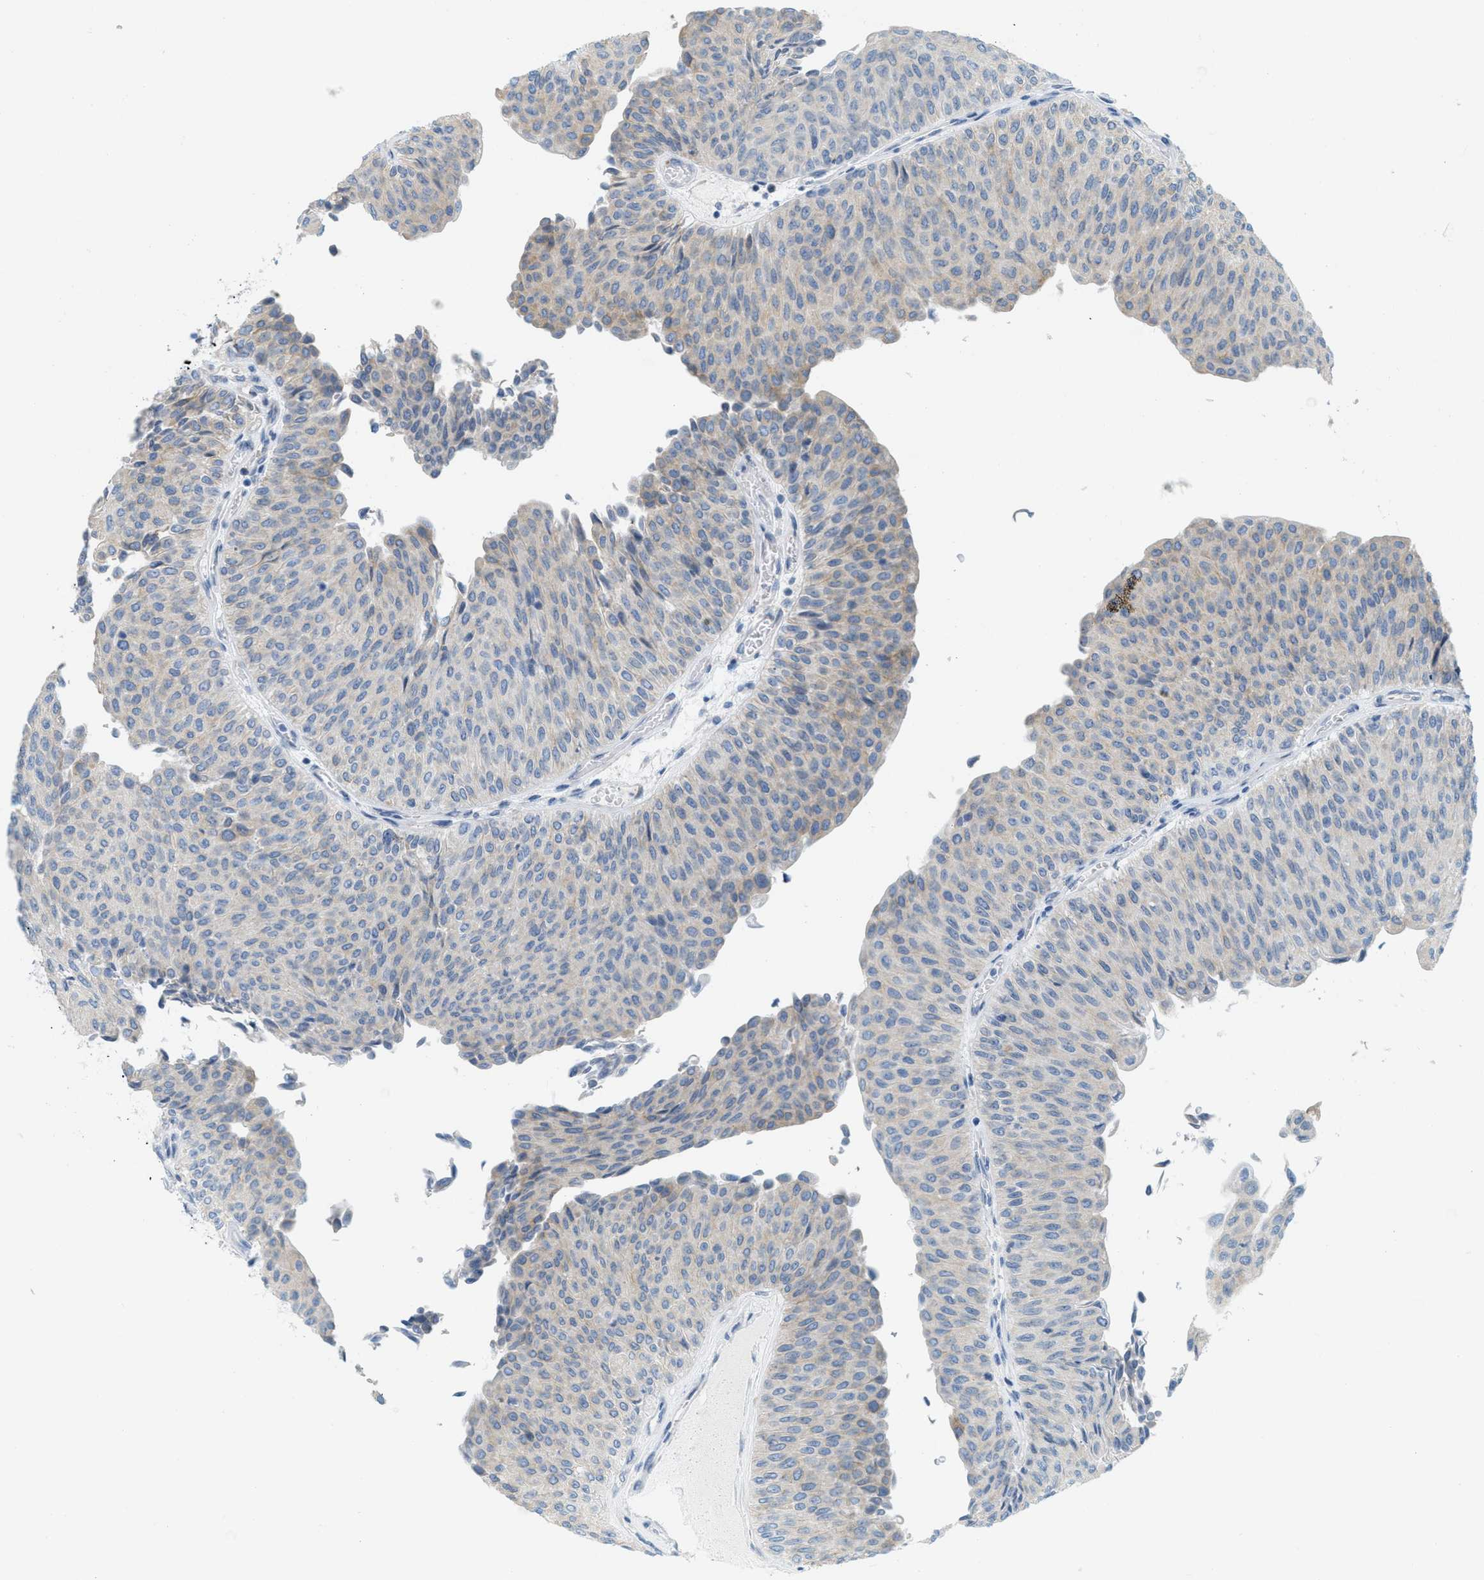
{"staining": {"intensity": "weak", "quantity": "<25%", "location": "cytoplasmic/membranous"}, "tissue": "urothelial cancer", "cell_type": "Tumor cells", "image_type": "cancer", "snomed": [{"axis": "morphology", "description": "Urothelial carcinoma, Low grade"}, {"axis": "topography", "description": "Urinary bladder"}], "caption": "Protein analysis of low-grade urothelial carcinoma shows no significant positivity in tumor cells.", "gene": "TEX264", "patient": {"sex": "male", "age": 78}}